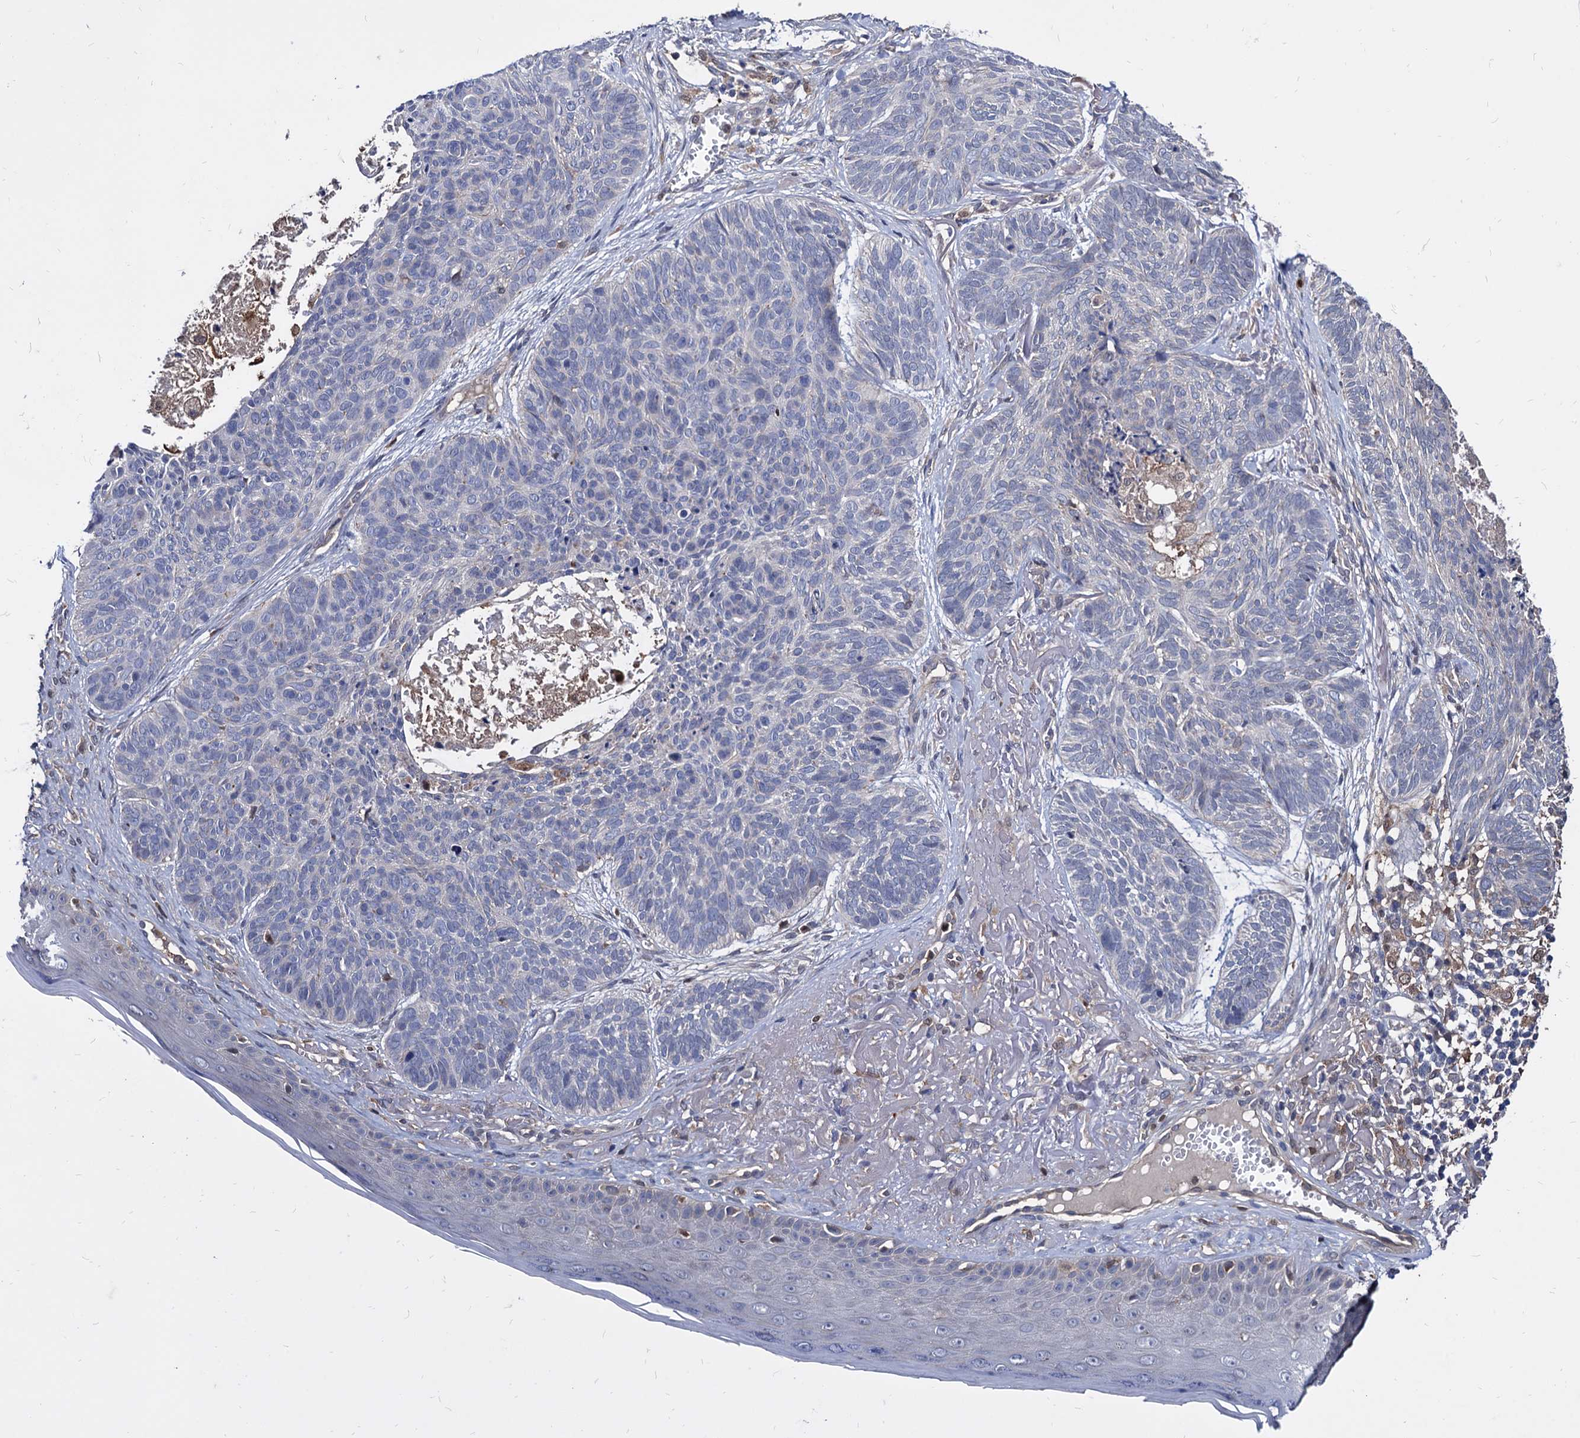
{"staining": {"intensity": "negative", "quantity": "none", "location": "none"}, "tissue": "skin cancer", "cell_type": "Tumor cells", "image_type": "cancer", "snomed": [{"axis": "morphology", "description": "Normal tissue, NOS"}, {"axis": "morphology", "description": "Basal cell carcinoma"}, {"axis": "topography", "description": "Skin"}], "caption": "Tumor cells show no significant expression in basal cell carcinoma (skin).", "gene": "CPPED1", "patient": {"sex": "male", "age": 66}}